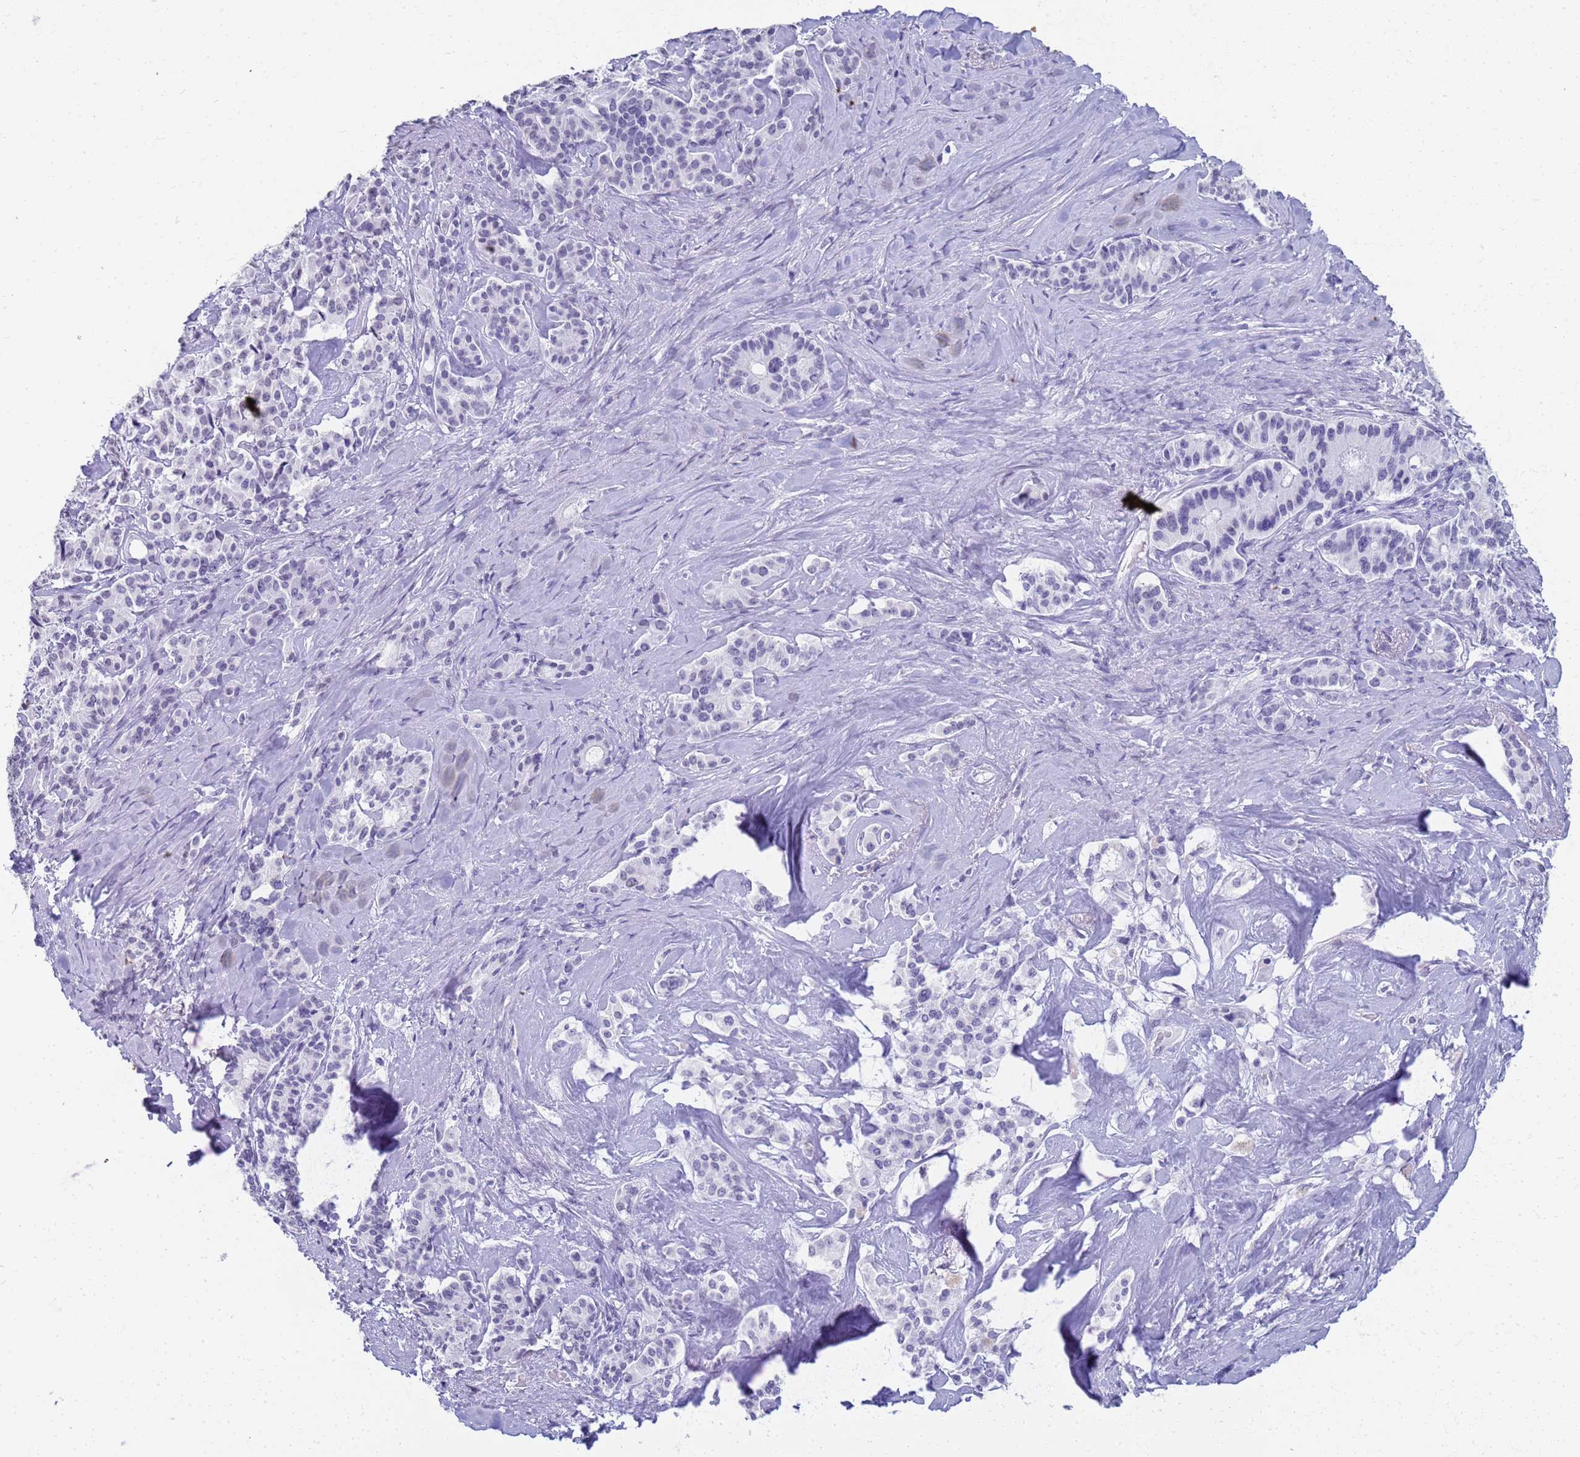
{"staining": {"intensity": "negative", "quantity": "none", "location": "none"}, "tissue": "pancreatic cancer", "cell_type": "Tumor cells", "image_type": "cancer", "snomed": [{"axis": "morphology", "description": "Adenocarcinoma, NOS"}, {"axis": "topography", "description": "Pancreas"}], "caption": "Protein analysis of pancreatic cancer (adenocarcinoma) exhibits no significant expression in tumor cells. Nuclei are stained in blue.", "gene": "SLC7A9", "patient": {"sex": "female", "age": 74}}